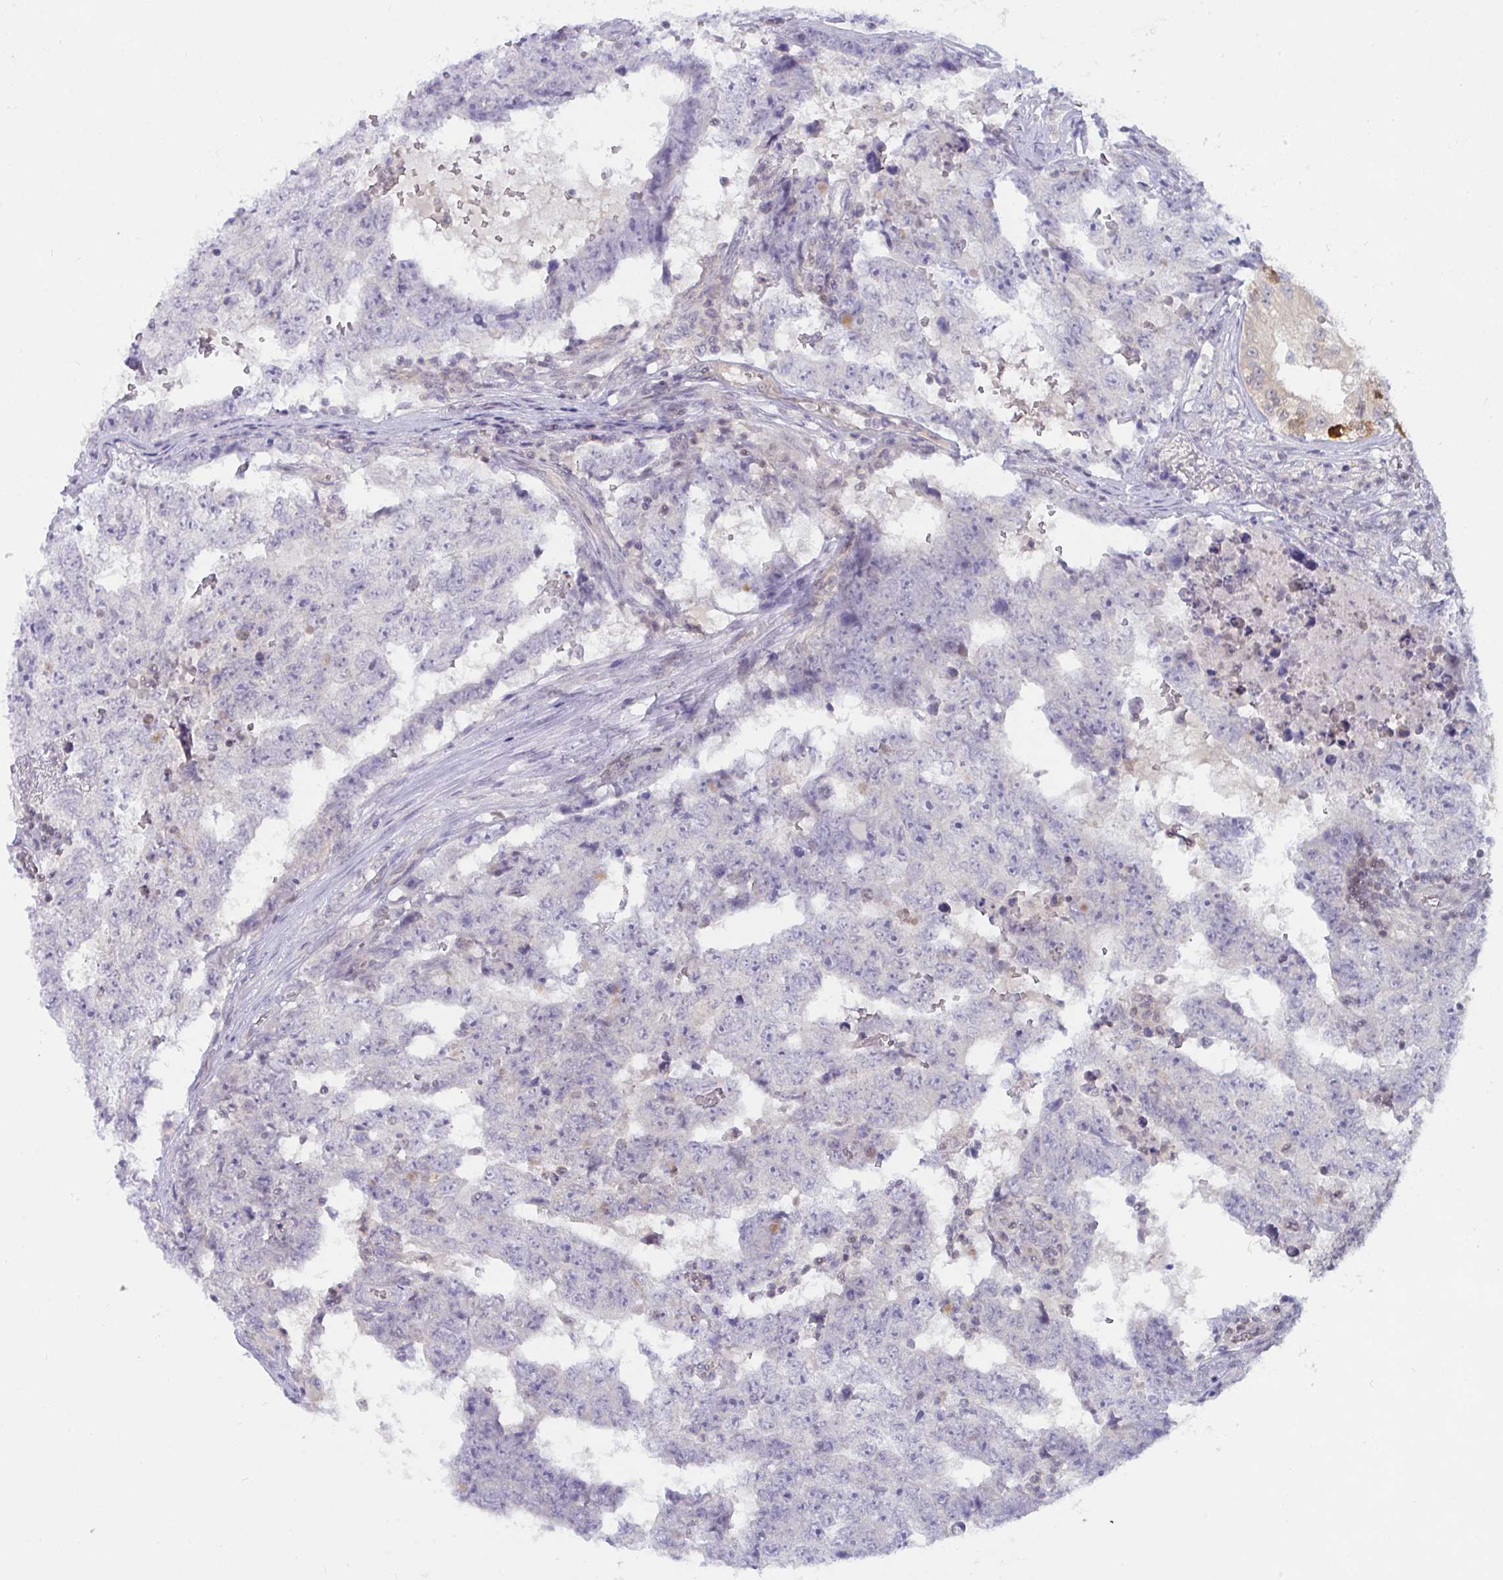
{"staining": {"intensity": "negative", "quantity": "none", "location": "none"}, "tissue": "testis cancer", "cell_type": "Tumor cells", "image_type": "cancer", "snomed": [{"axis": "morphology", "description": "Carcinoma, Embryonal, NOS"}, {"axis": "topography", "description": "Testis"}], "caption": "High magnification brightfield microscopy of testis cancer (embryonal carcinoma) stained with DAB (3,3'-diaminobenzidine) (brown) and counterstained with hematoxylin (blue): tumor cells show no significant staining.", "gene": "TSN", "patient": {"sex": "male", "age": 25}}